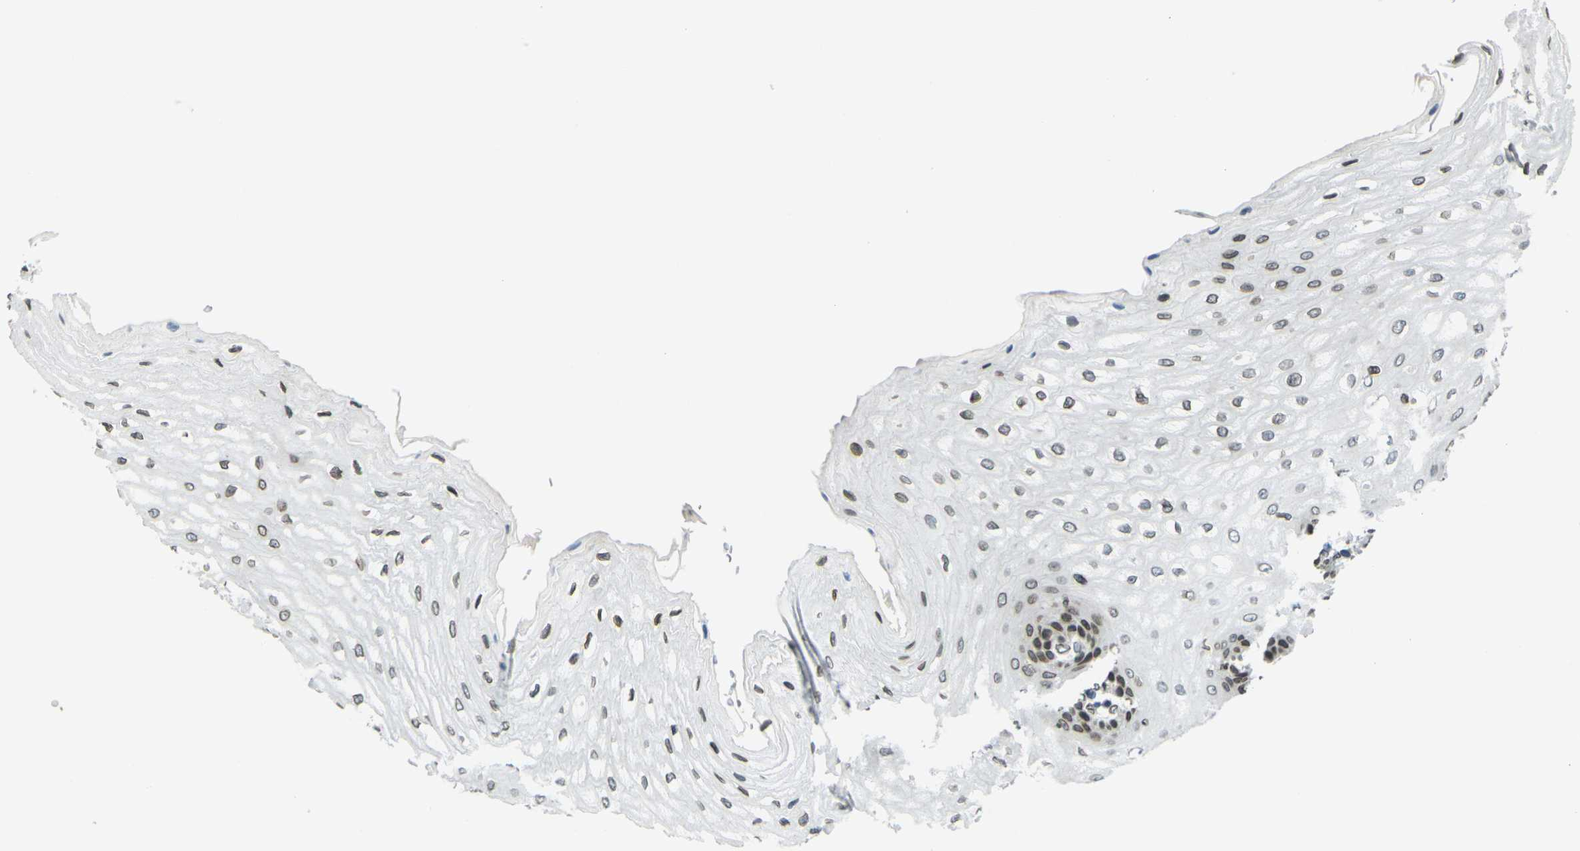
{"staining": {"intensity": "moderate", "quantity": ">75%", "location": "cytoplasmic/membranous,nuclear"}, "tissue": "esophagus", "cell_type": "Squamous epithelial cells", "image_type": "normal", "snomed": [{"axis": "morphology", "description": "Normal tissue, NOS"}, {"axis": "topography", "description": "Esophagus"}], "caption": "Benign esophagus exhibits moderate cytoplasmic/membranous,nuclear positivity in approximately >75% of squamous epithelial cells.", "gene": "BRDT", "patient": {"sex": "male", "age": 54}}